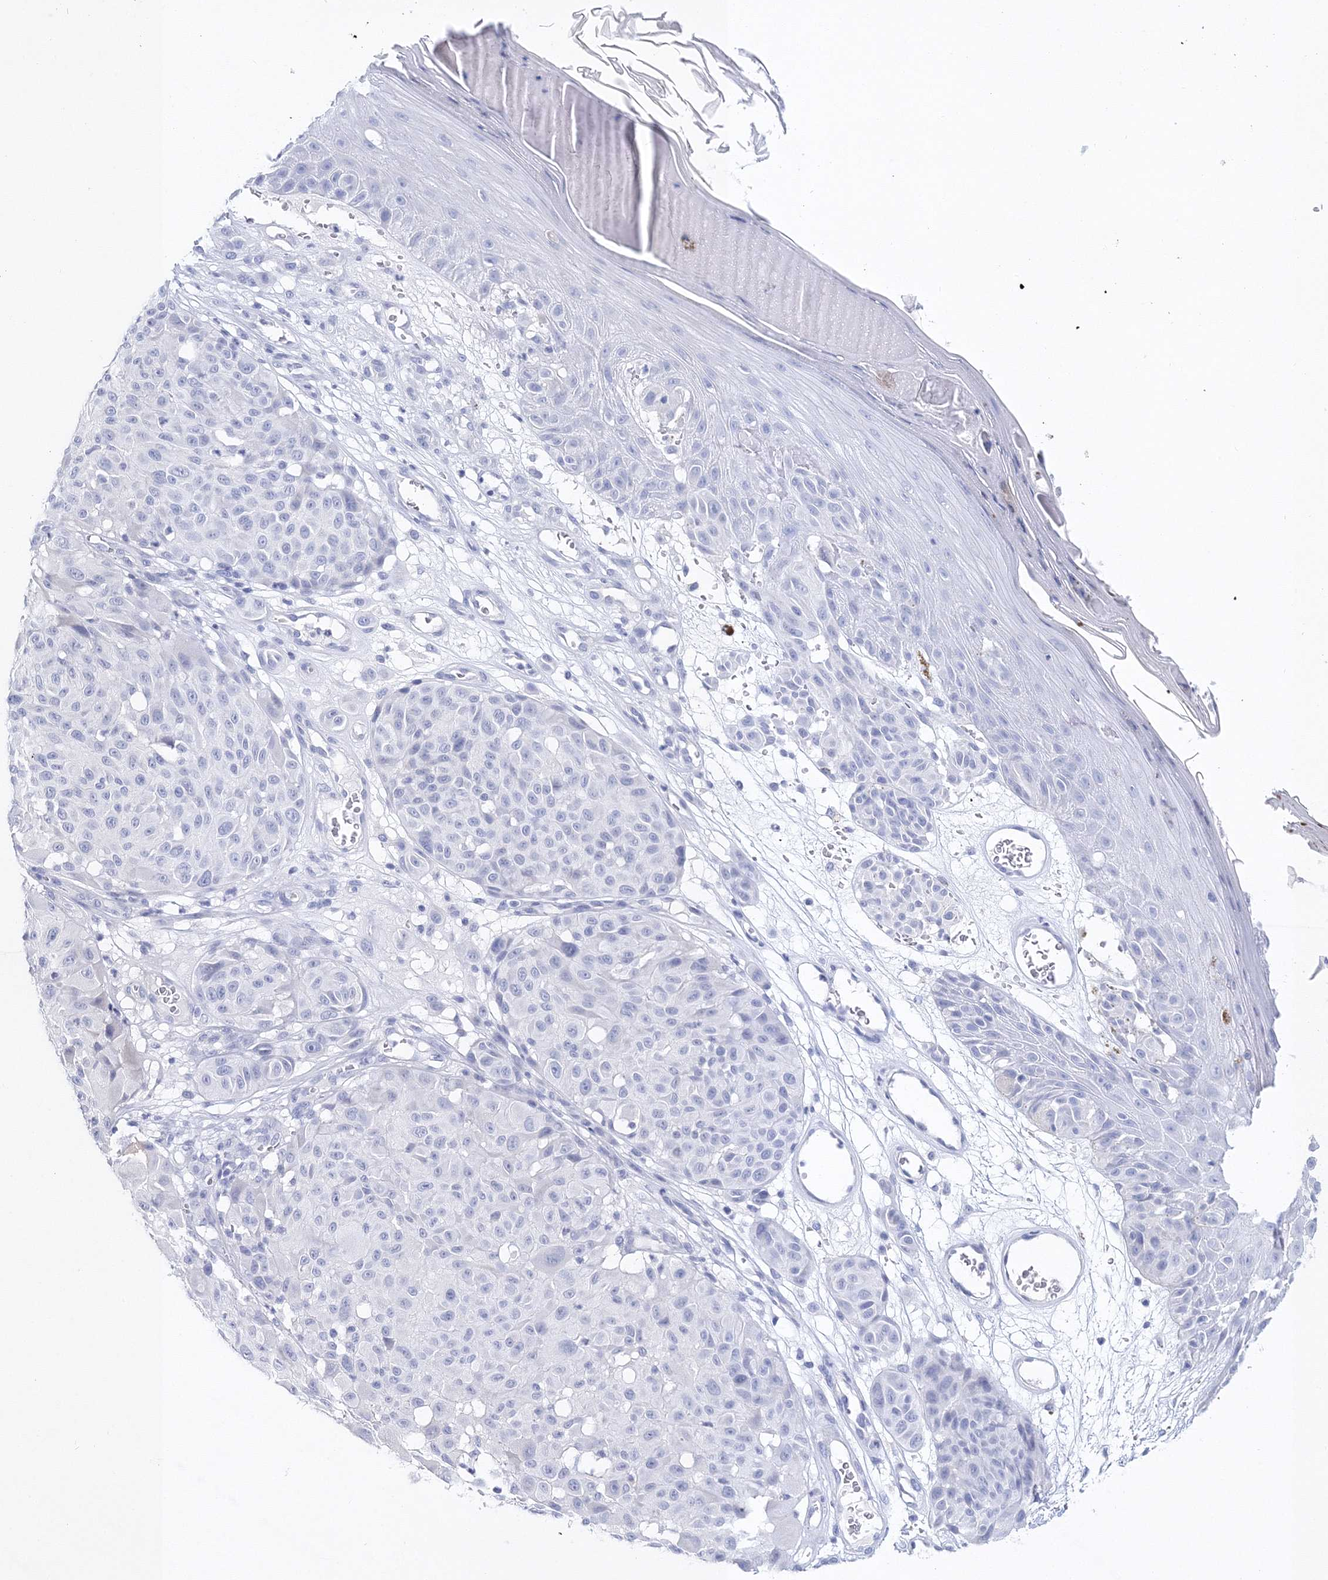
{"staining": {"intensity": "negative", "quantity": "none", "location": "none"}, "tissue": "melanoma", "cell_type": "Tumor cells", "image_type": "cancer", "snomed": [{"axis": "morphology", "description": "Malignant melanoma, NOS"}, {"axis": "topography", "description": "Skin"}], "caption": "The image reveals no staining of tumor cells in malignant melanoma. The staining is performed using DAB brown chromogen with nuclei counter-stained in using hematoxylin.", "gene": "MYOZ2", "patient": {"sex": "male", "age": 83}}